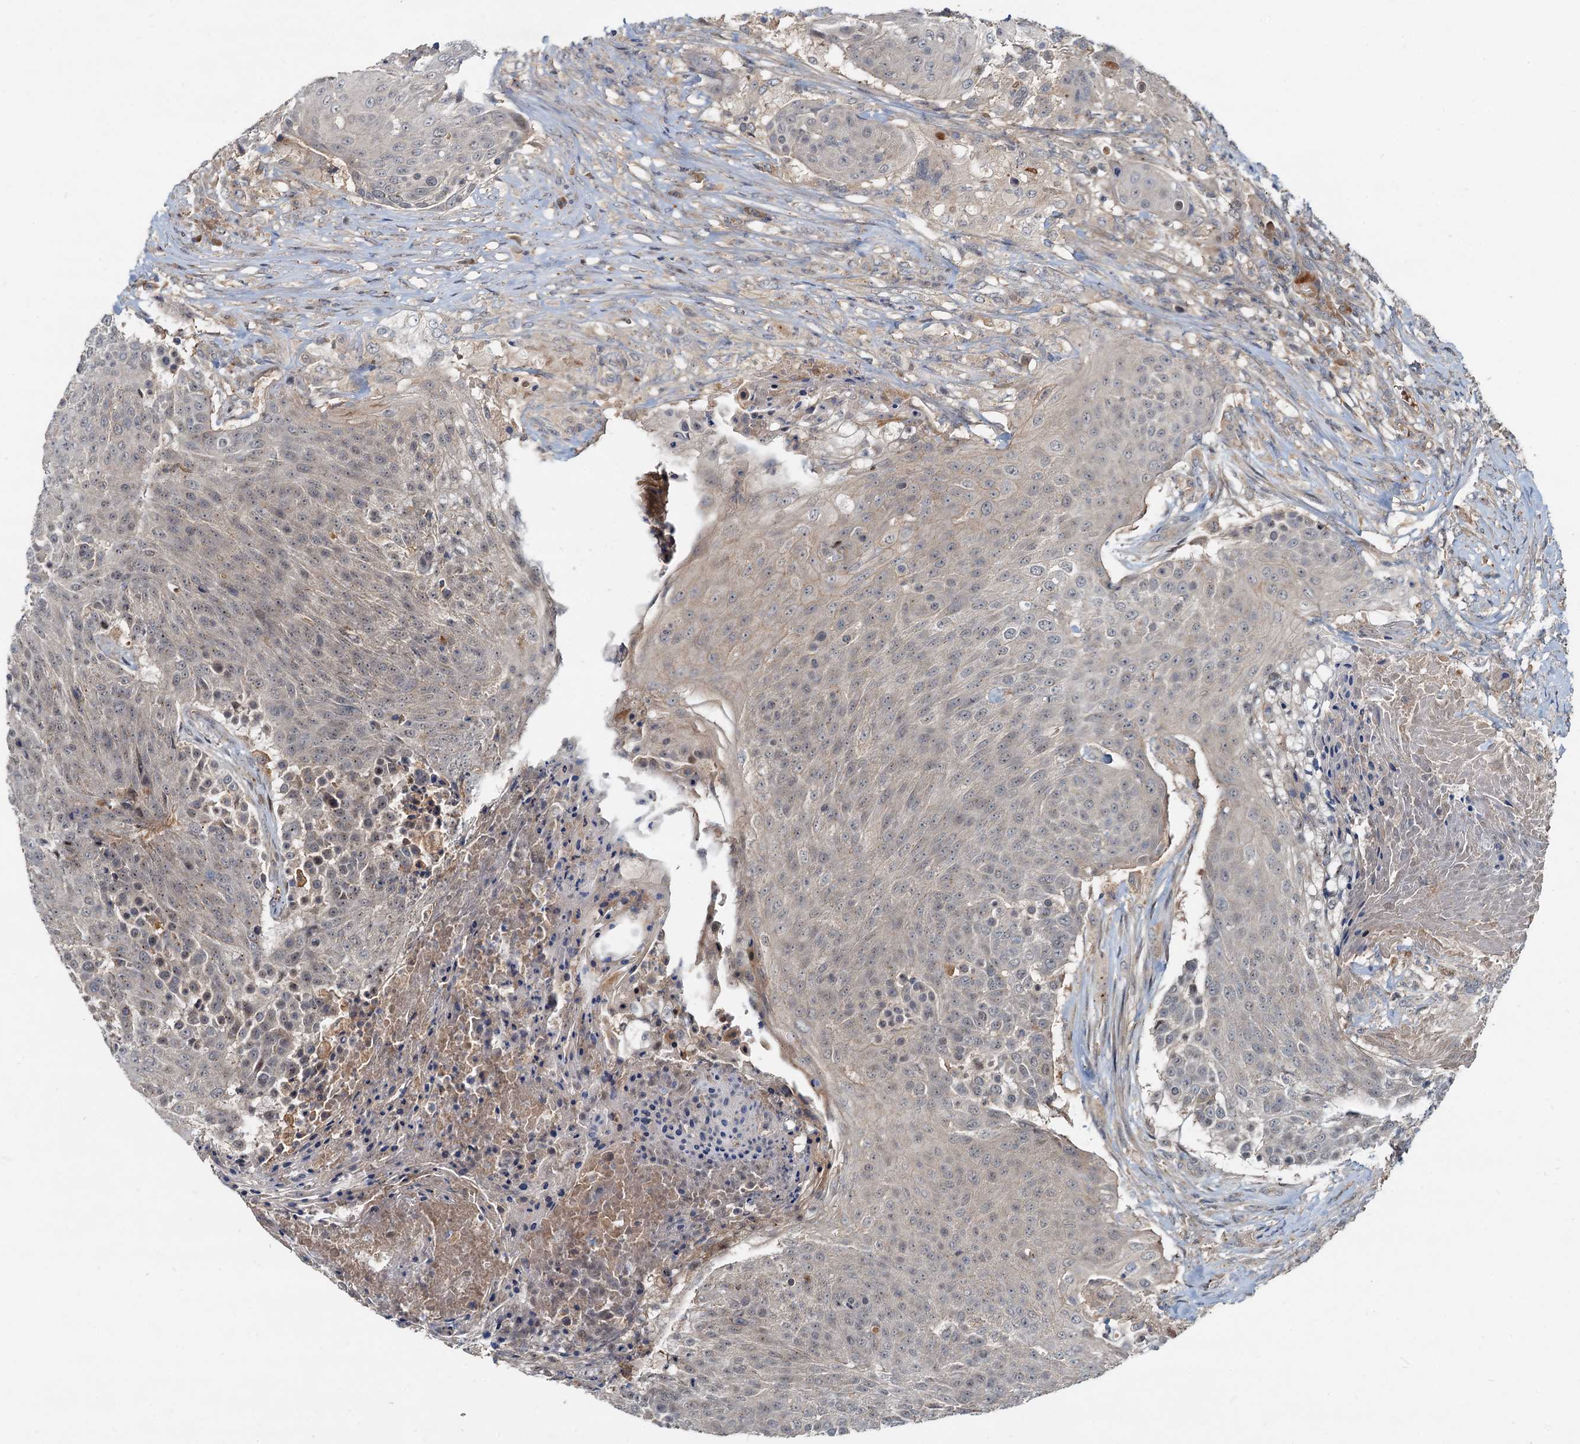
{"staining": {"intensity": "weak", "quantity": "25%-75%", "location": "cytoplasmic/membranous,nuclear"}, "tissue": "urothelial cancer", "cell_type": "Tumor cells", "image_type": "cancer", "snomed": [{"axis": "morphology", "description": "Urothelial carcinoma, High grade"}, {"axis": "topography", "description": "Urinary bladder"}], "caption": "A high-resolution histopathology image shows immunohistochemistry (IHC) staining of high-grade urothelial carcinoma, which demonstrates weak cytoplasmic/membranous and nuclear positivity in about 25%-75% of tumor cells.", "gene": "CEP68", "patient": {"sex": "female", "age": 63}}